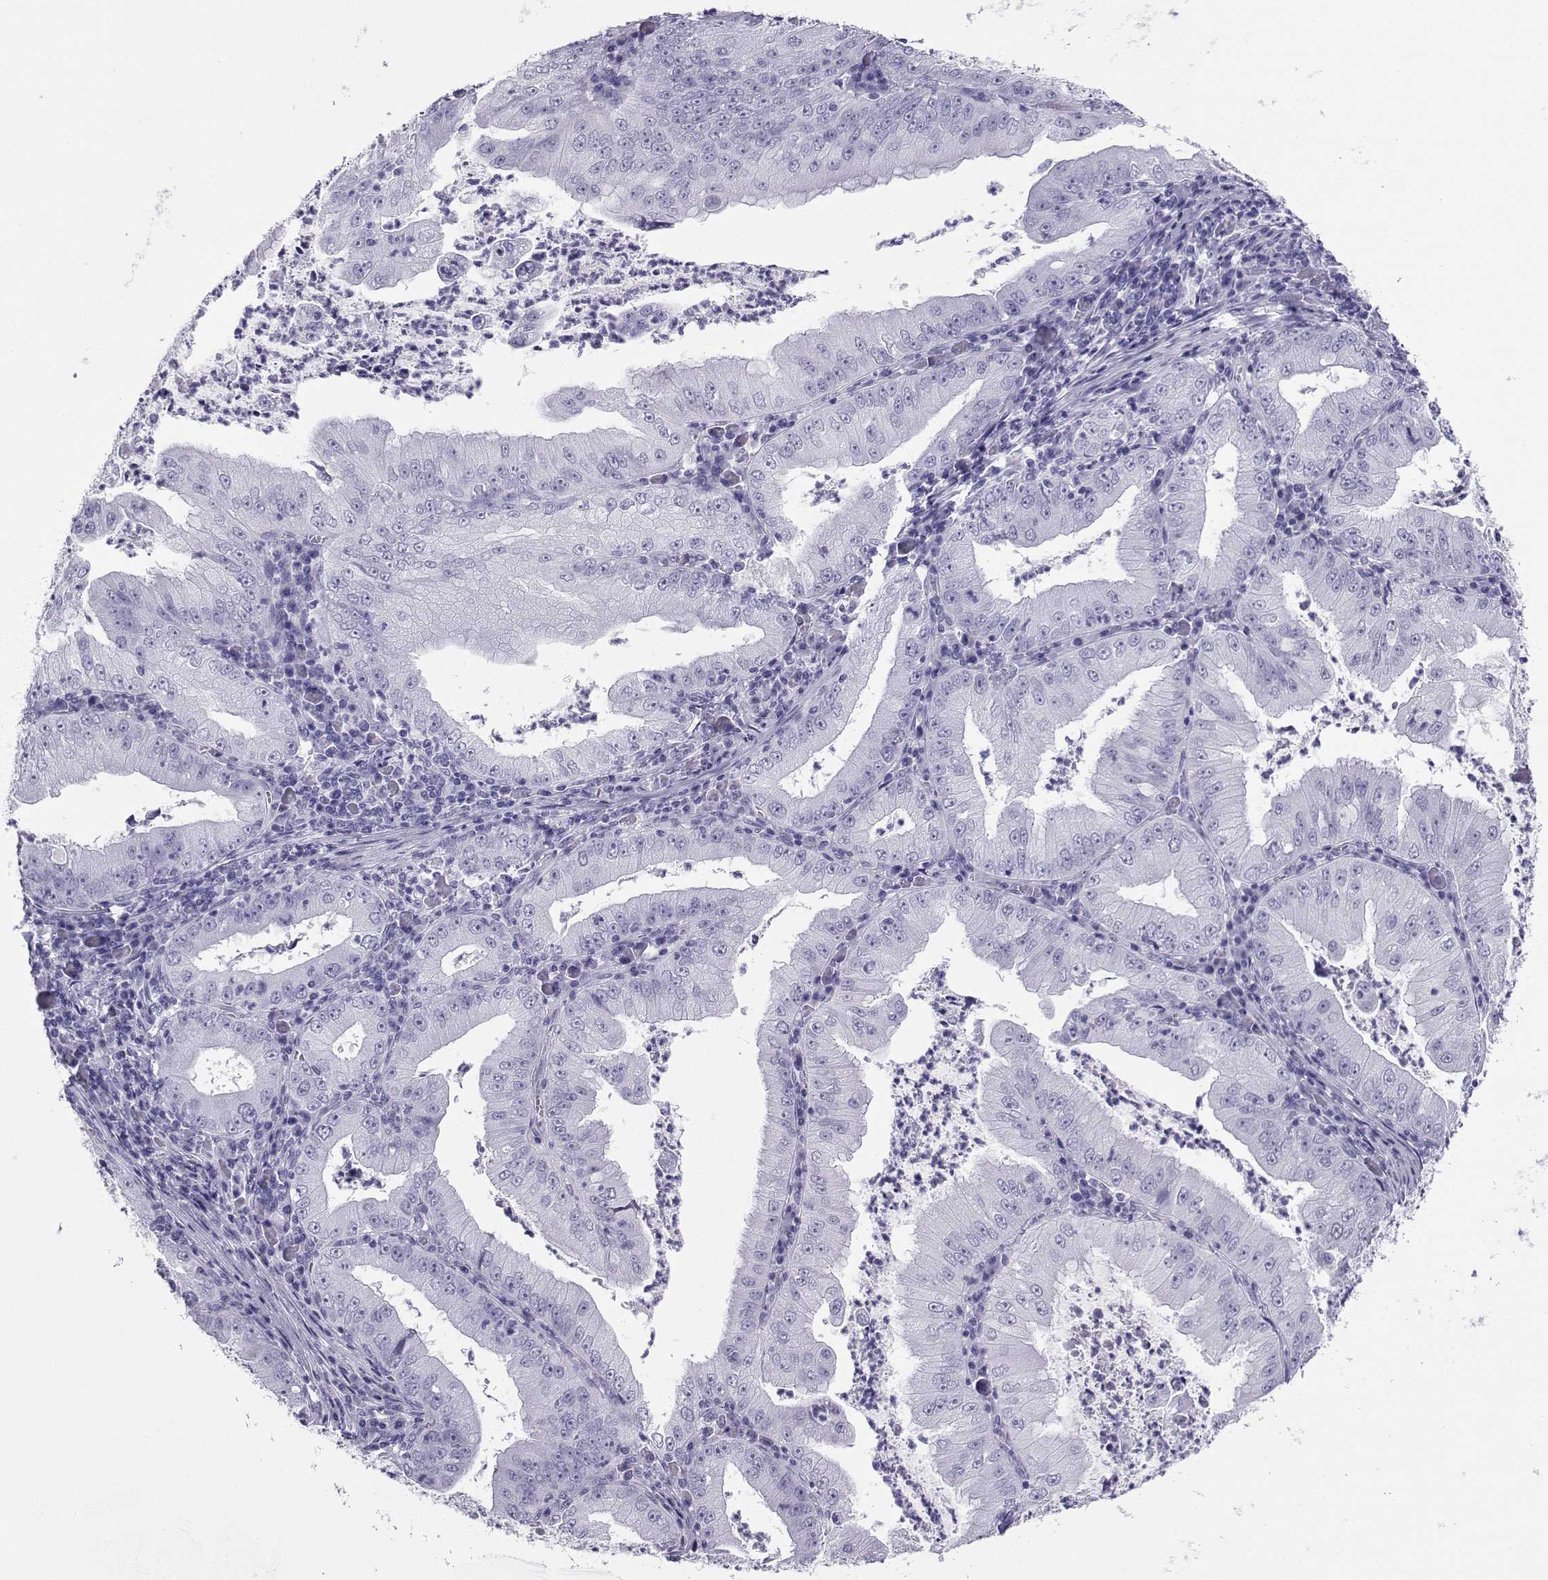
{"staining": {"intensity": "negative", "quantity": "none", "location": "none"}, "tissue": "stomach cancer", "cell_type": "Tumor cells", "image_type": "cancer", "snomed": [{"axis": "morphology", "description": "Adenocarcinoma, NOS"}, {"axis": "topography", "description": "Stomach"}], "caption": "A high-resolution histopathology image shows immunohistochemistry (IHC) staining of adenocarcinoma (stomach), which demonstrates no significant expression in tumor cells. Brightfield microscopy of immunohistochemistry (IHC) stained with DAB (3,3'-diaminobenzidine) (brown) and hematoxylin (blue), captured at high magnification.", "gene": "LORICRIN", "patient": {"sex": "male", "age": 76}}